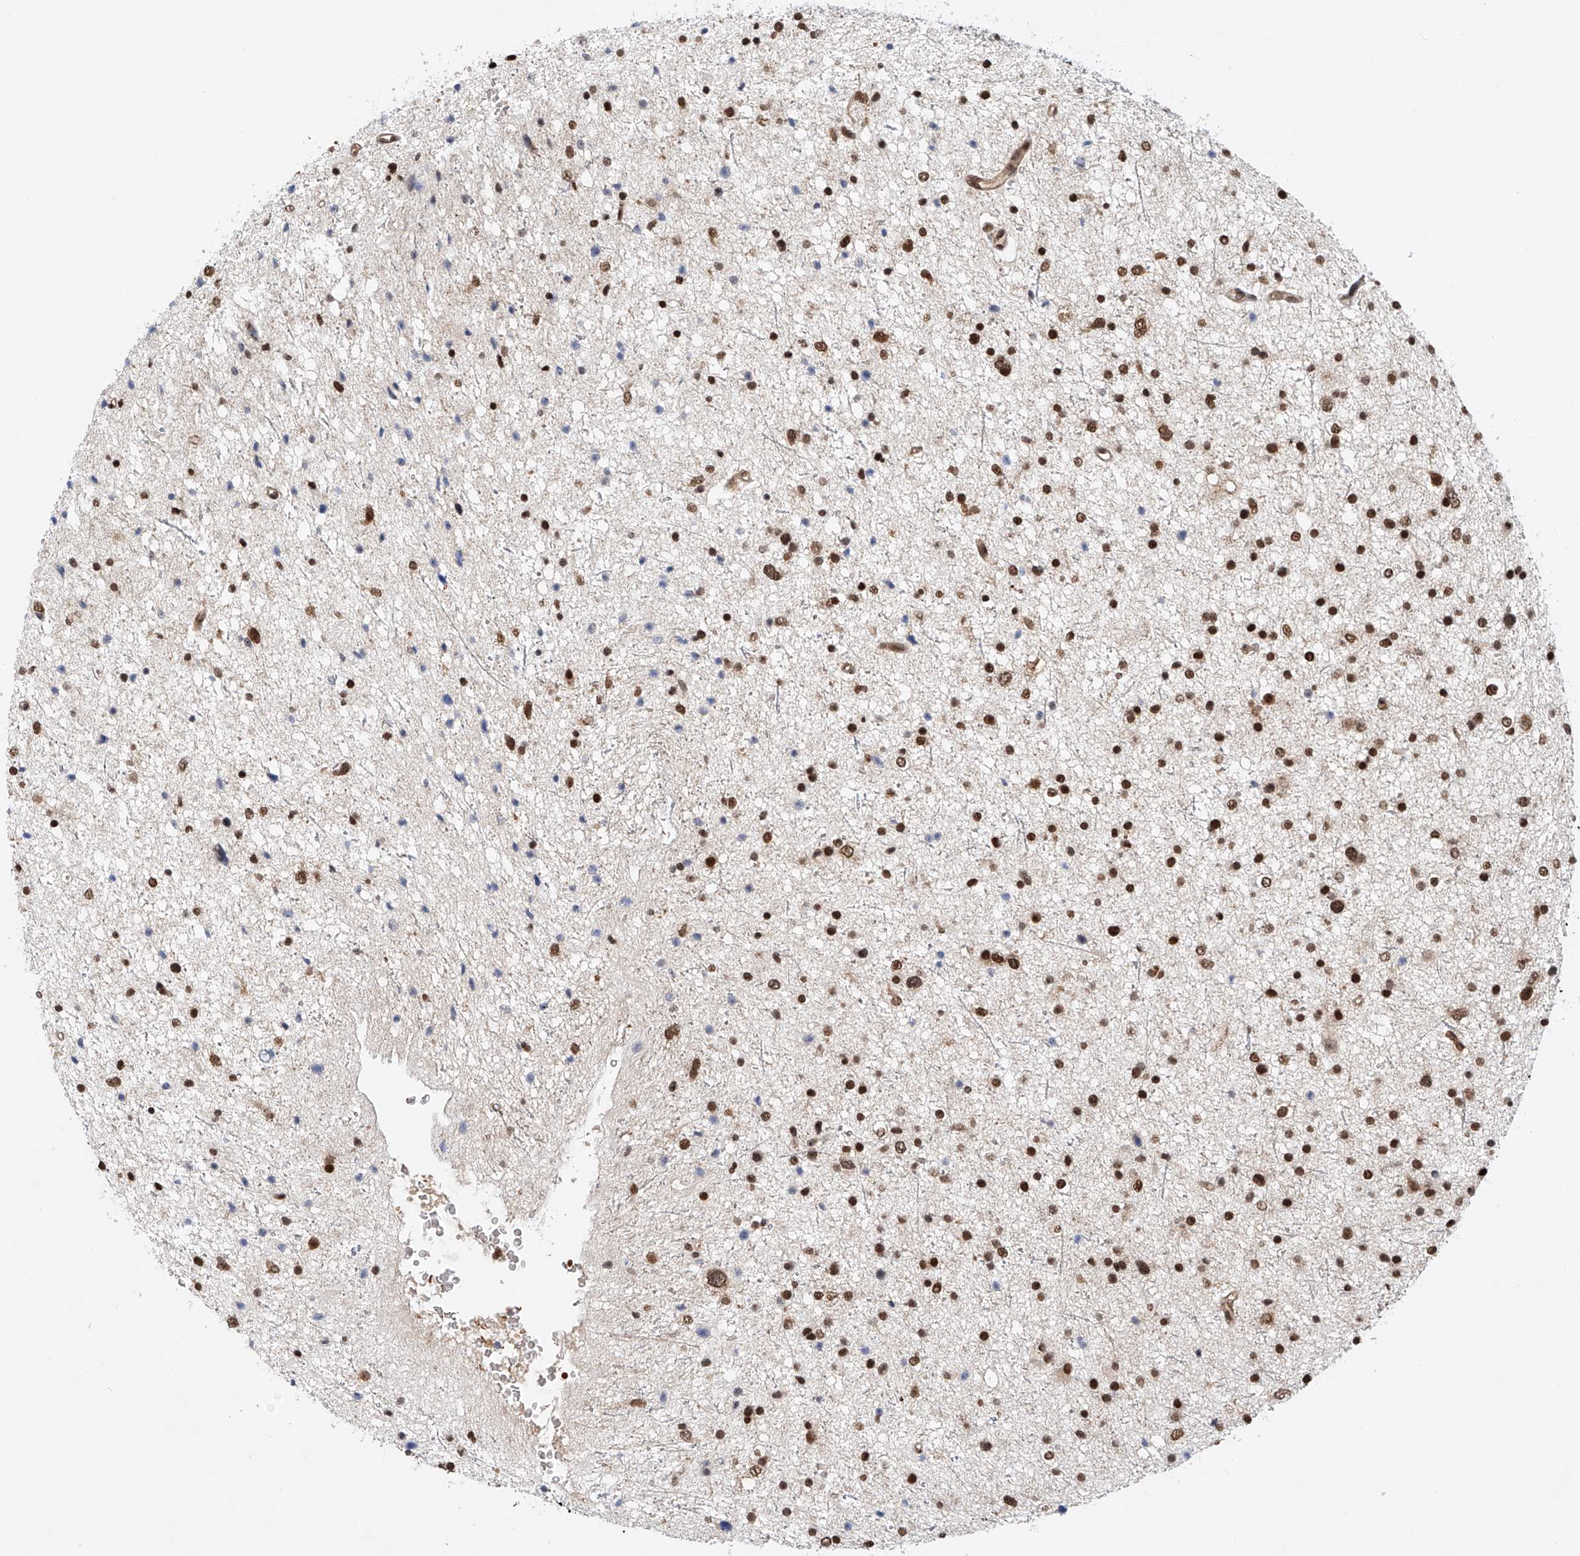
{"staining": {"intensity": "strong", "quantity": "25%-75%", "location": "cytoplasmic/membranous,nuclear"}, "tissue": "glioma", "cell_type": "Tumor cells", "image_type": "cancer", "snomed": [{"axis": "morphology", "description": "Glioma, malignant, Low grade"}, {"axis": "topography", "description": "Brain"}], "caption": "IHC photomicrograph of human malignant low-grade glioma stained for a protein (brown), which reveals high levels of strong cytoplasmic/membranous and nuclear staining in approximately 25%-75% of tumor cells.", "gene": "ZNF470", "patient": {"sex": "female", "age": 37}}